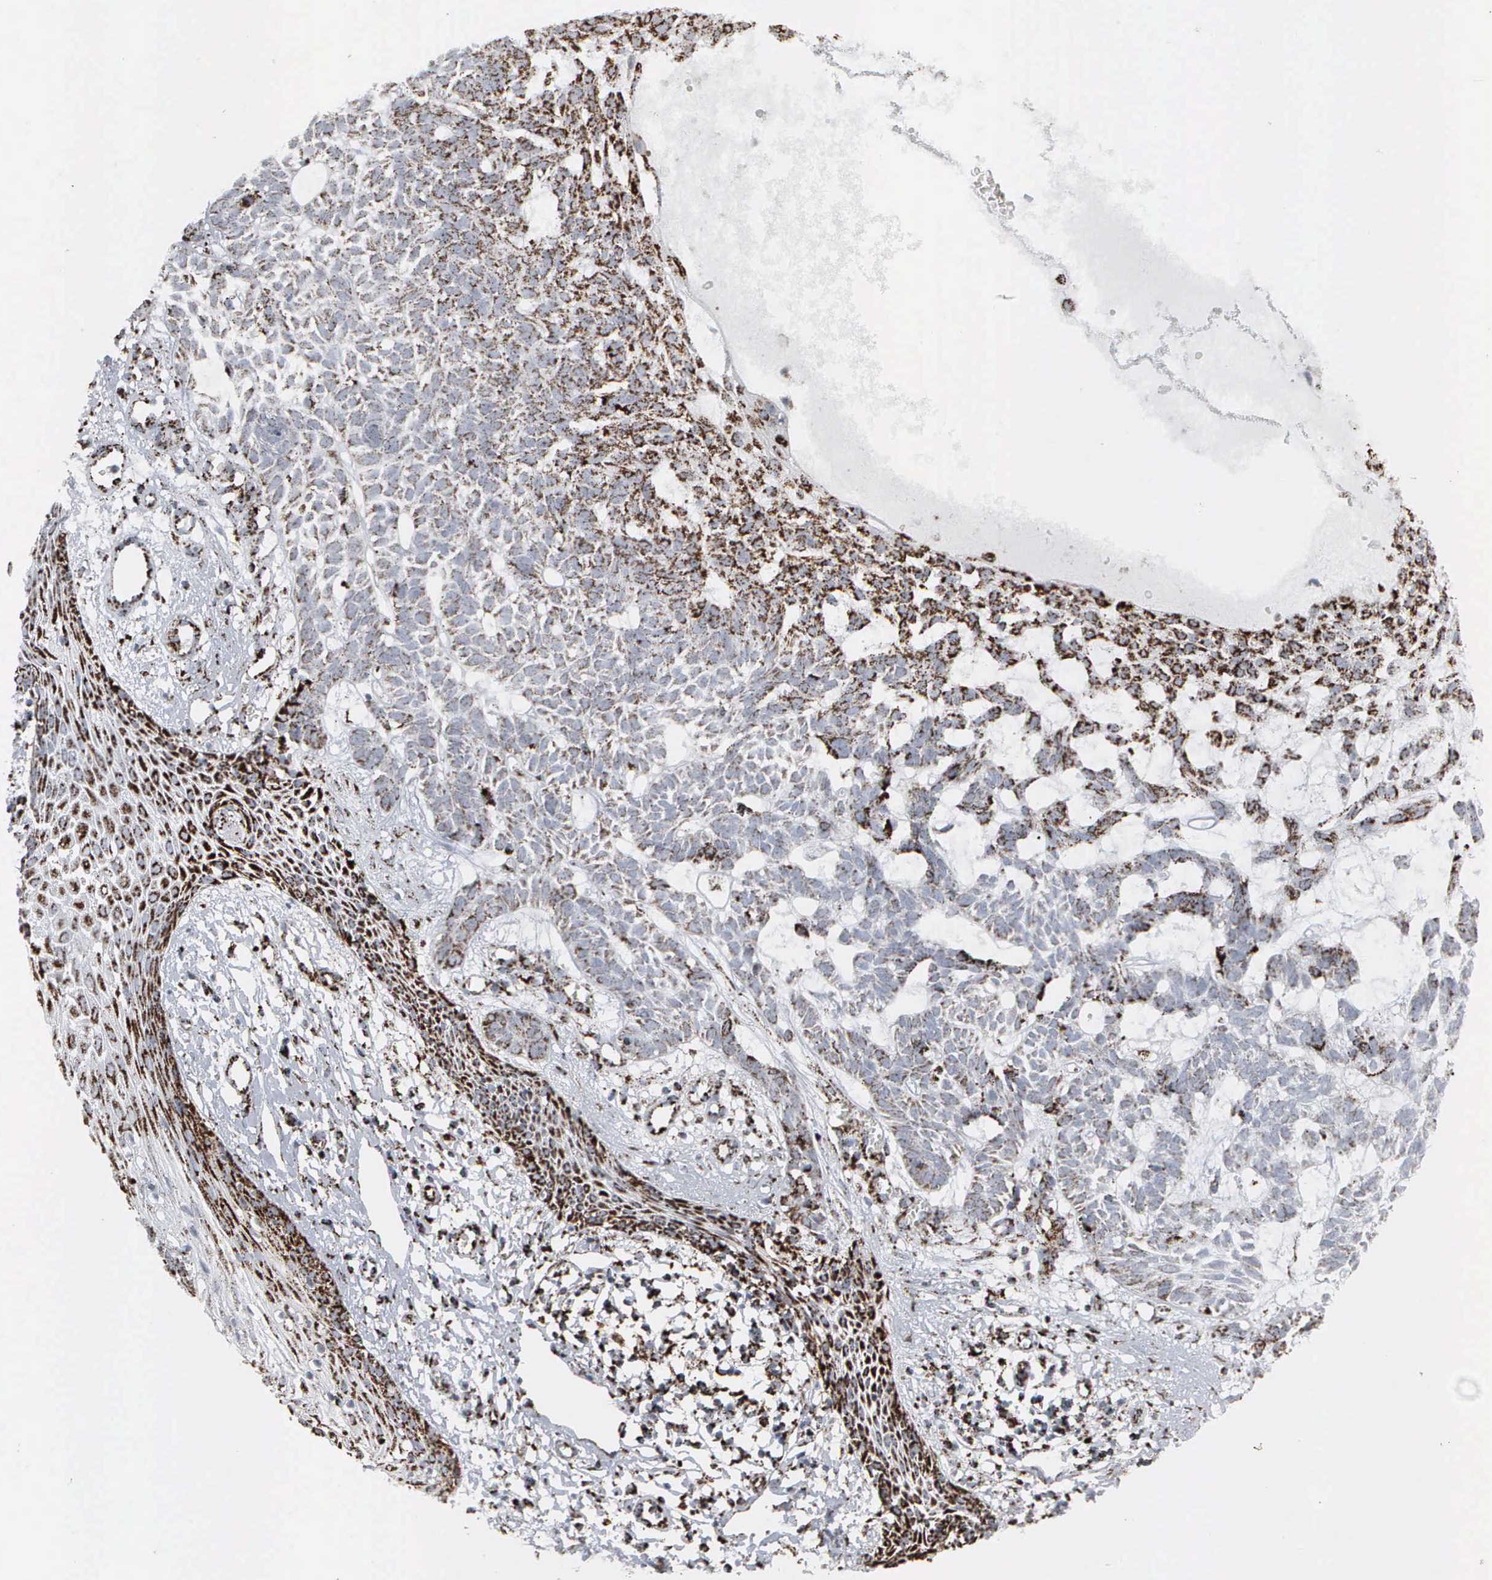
{"staining": {"intensity": "strong", "quantity": ">75%", "location": "cytoplasmic/membranous"}, "tissue": "skin cancer", "cell_type": "Tumor cells", "image_type": "cancer", "snomed": [{"axis": "morphology", "description": "Basal cell carcinoma"}, {"axis": "topography", "description": "Skin"}], "caption": "Human skin basal cell carcinoma stained with a brown dye demonstrates strong cytoplasmic/membranous positive positivity in approximately >75% of tumor cells.", "gene": "HSPA9", "patient": {"sex": "male", "age": 75}}